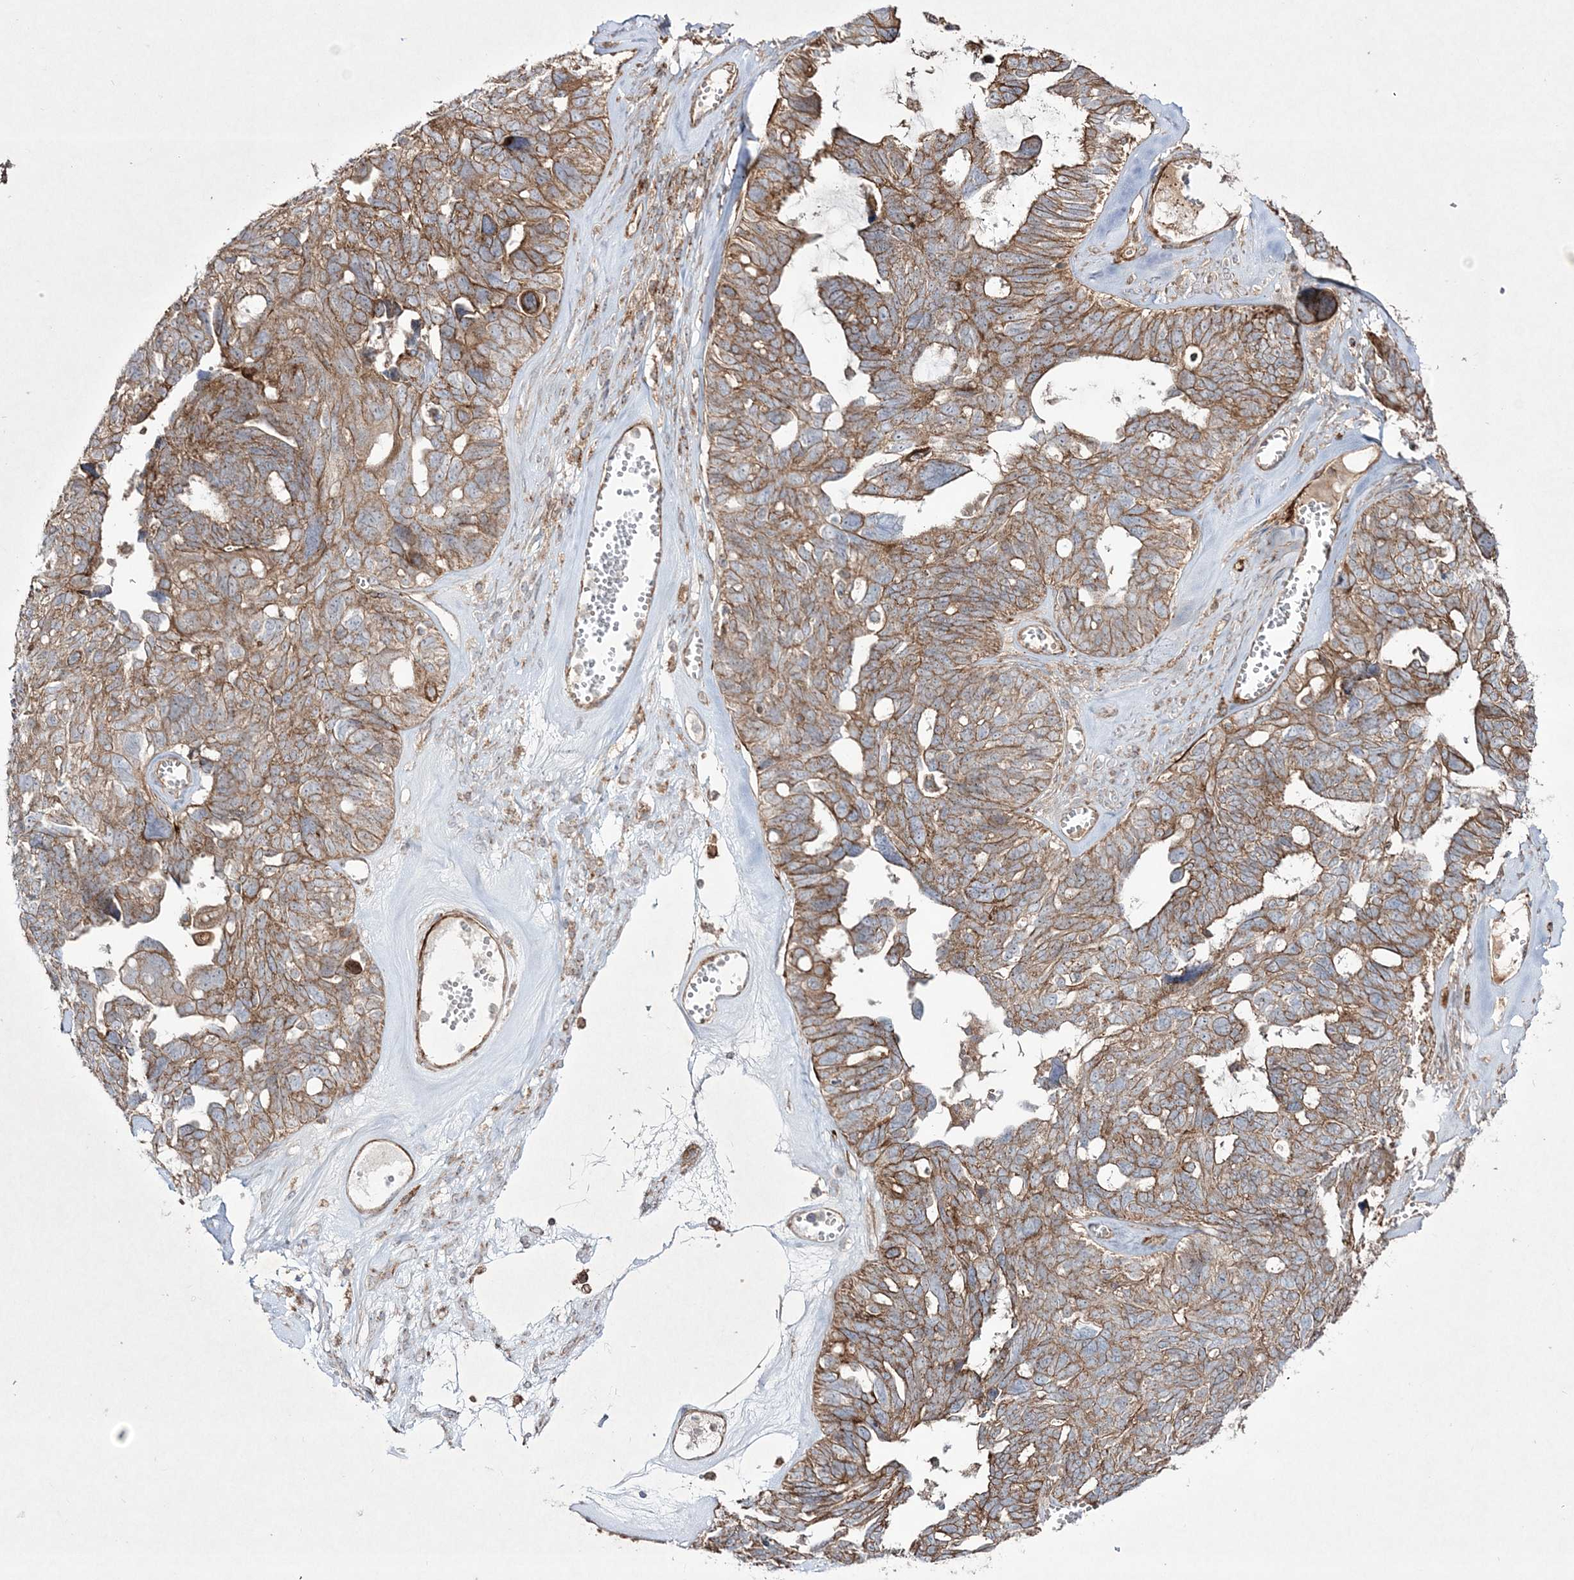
{"staining": {"intensity": "moderate", "quantity": ">75%", "location": "cytoplasmic/membranous"}, "tissue": "ovarian cancer", "cell_type": "Tumor cells", "image_type": "cancer", "snomed": [{"axis": "morphology", "description": "Cystadenocarcinoma, serous, NOS"}, {"axis": "topography", "description": "Ovary"}], "caption": "IHC micrograph of neoplastic tissue: human ovarian cancer stained using immunohistochemistry exhibits medium levels of moderate protein expression localized specifically in the cytoplasmic/membranous of tumor cells, appearing as a cytoplasmic/membranous brown color.", "gene": "RICTOR", "patient": {"sex": "female", "age": 79}}